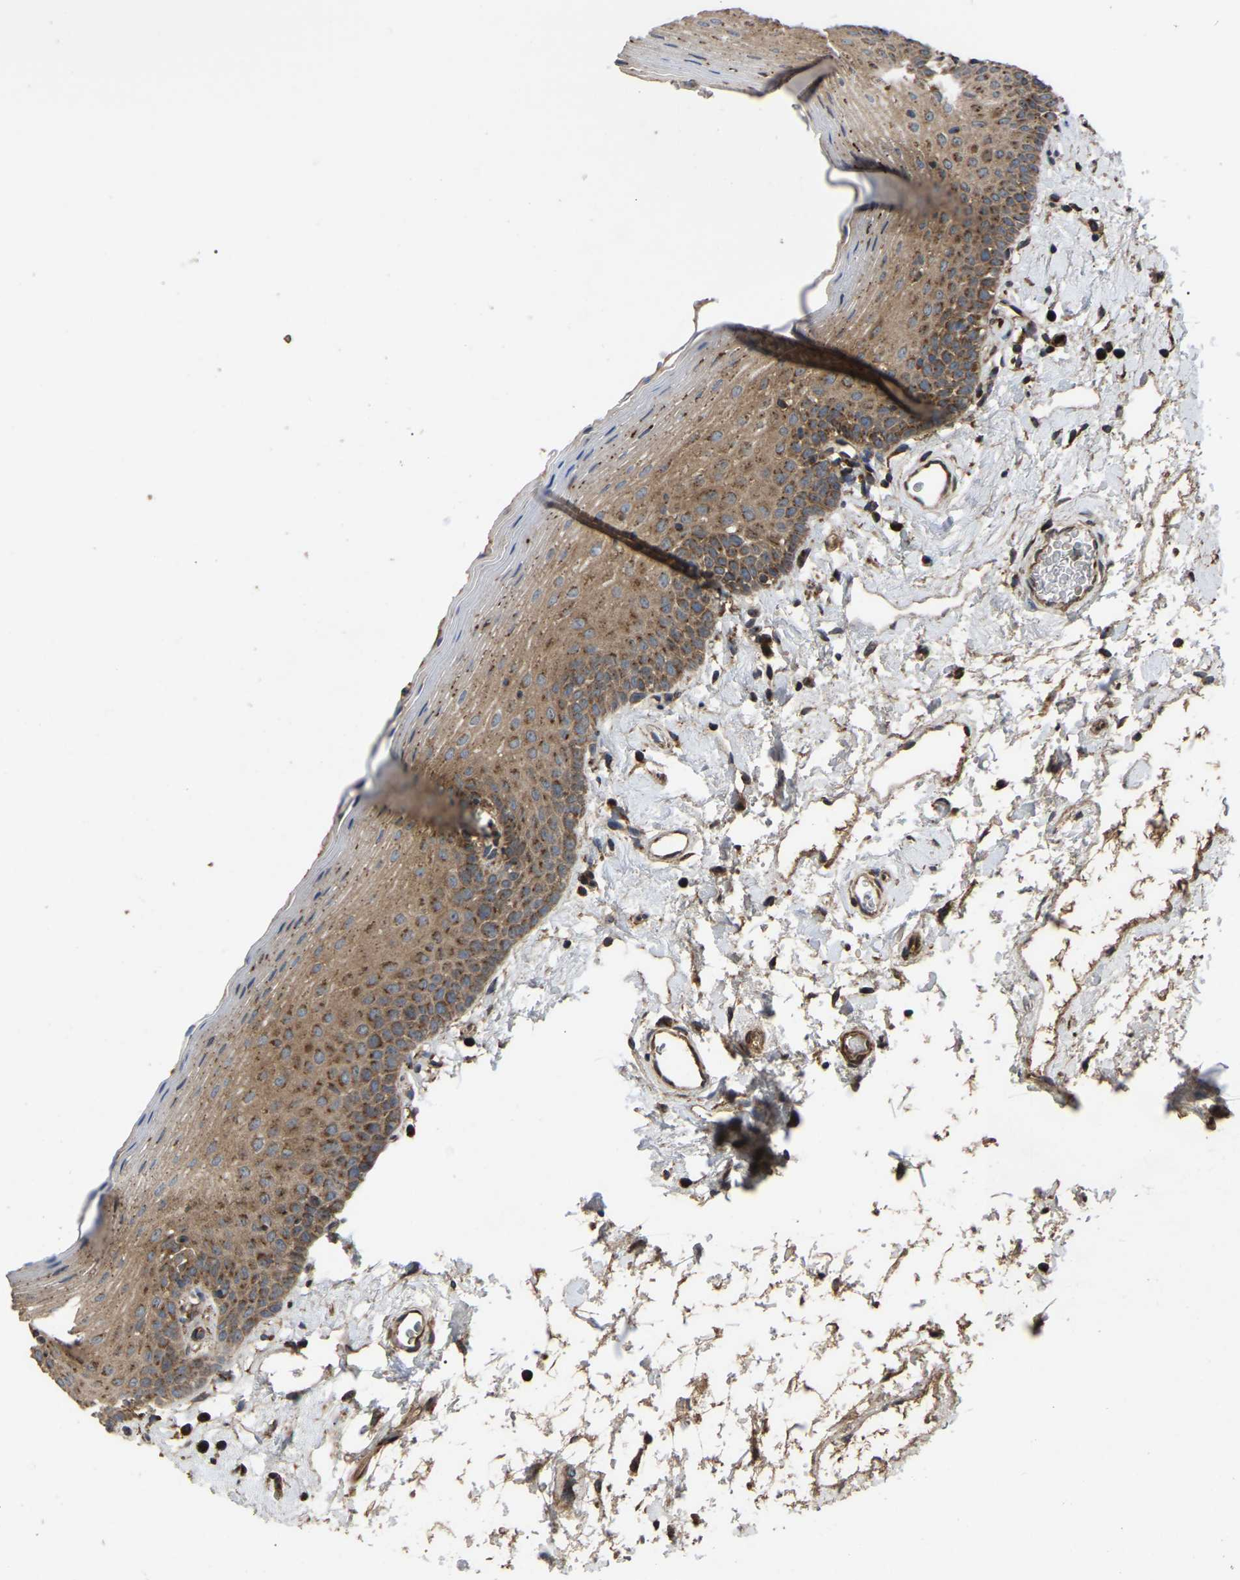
{"staining": {"intensity": "moderate", "quantity": ">75%", "location": "cytoplasmic/membranous"}, "tissue": "oral mucosa", "cell_type": "Squamous epithelial cells", "image_type": "normal", "snomed": [{"axis": "morphology", "description": "Normal tissue, NOS"}, {"axis": "topography", "description": "Oral tissue"}], "caption": "The micrograph exhibits a brown stain indicating the presence of a protein in the cytoplasmic/membranous of squamous epithelial cells in oral mucosa.", "gene": "GCC1", "patient": {"sex": "male", "age": 66}}